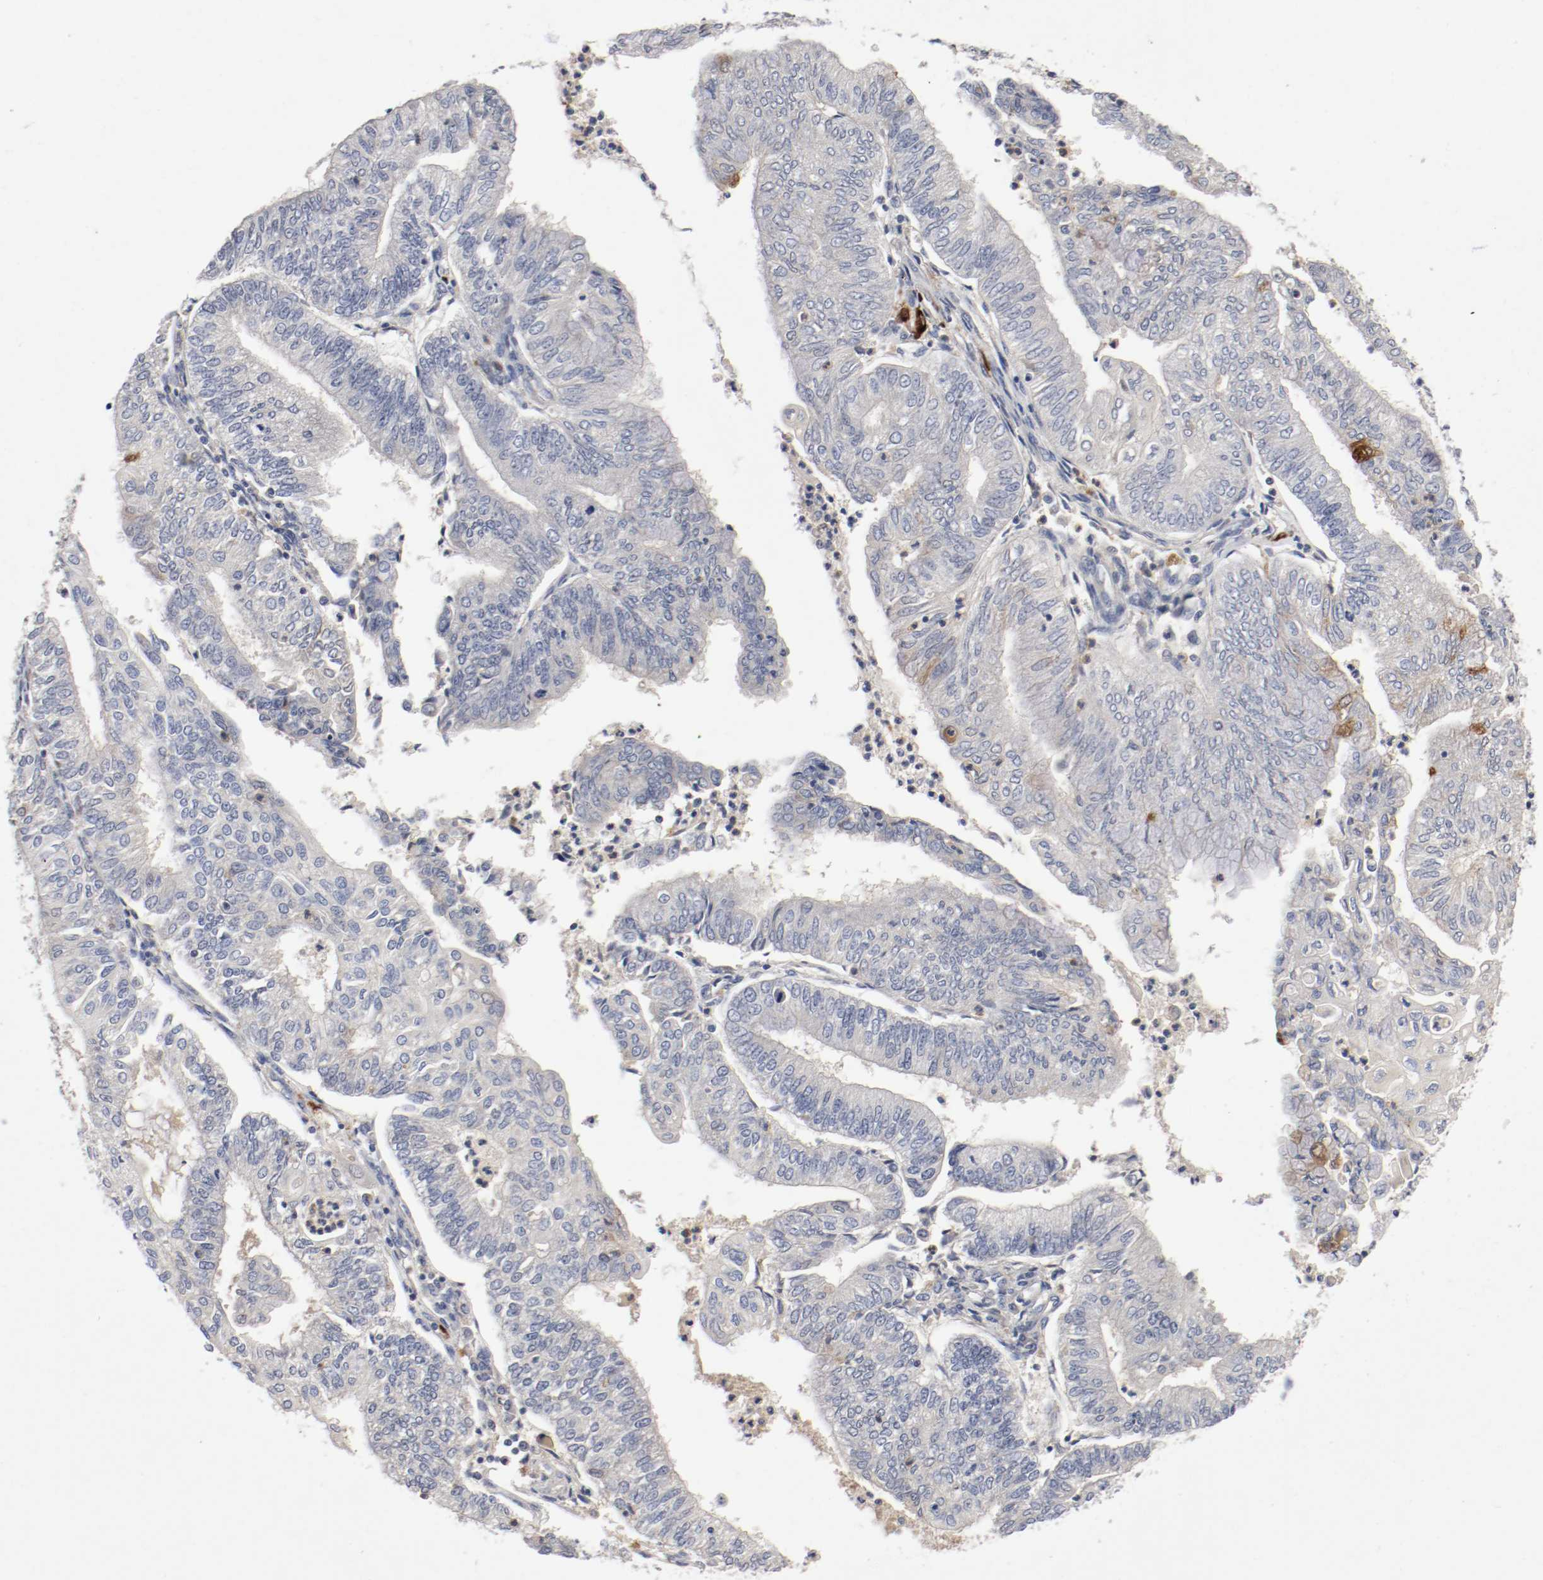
{"staining": {"intensity": "weak", "quantity": "<25%", "location": "cytoplasmic/membranous"}, "tissue": "endometrial cancer", "cell_type": "Tumor cells", "image_type": "cancer", "snomed": [{"axis": "morphology", "description": "Adenocarcinoma, NOS"}, {"axis": "topography", "description": "Endometrium"}], "caption": "High magnification brightfield microscopy of endometrial cancer stained with DAB (brown) and counterstained with hematoxylin (blue): tumor cells show no significant expression.", "gene": "REN", "patient": {"sex": "female", "age": 59}}